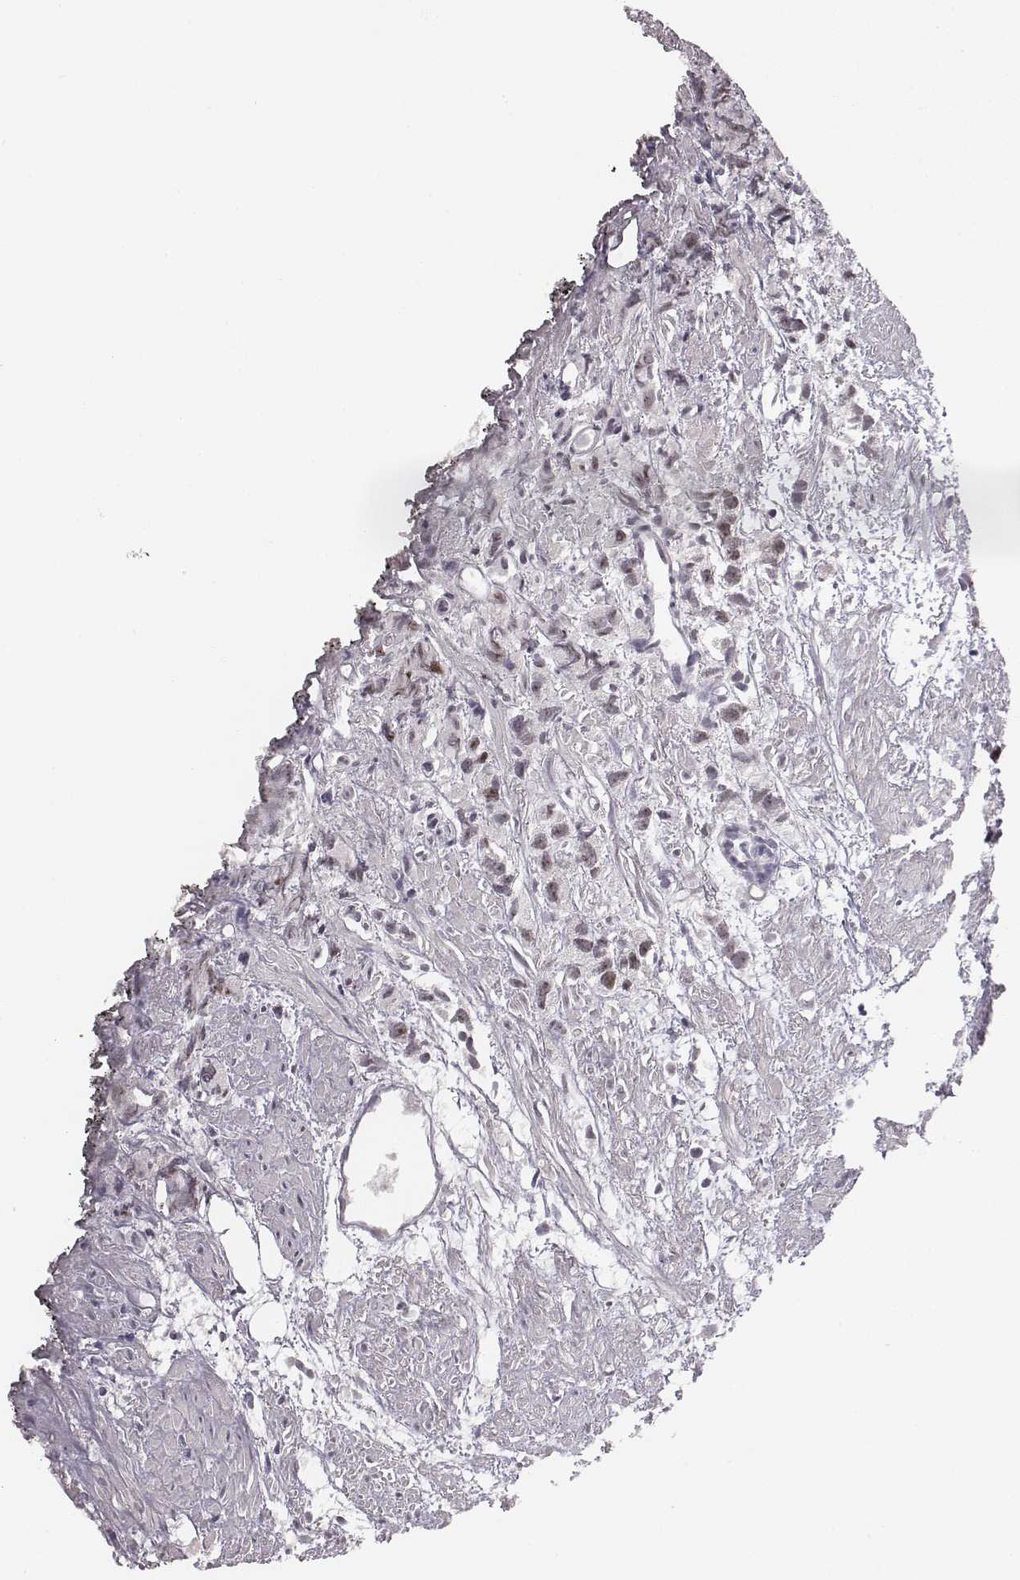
{"staining": {"intensity": "strong", "quantity": ">75%", "location": "nuclear"}, "tissue": "prostate cancer", "cell_type": "Tumor cells", "image_type": "cancer", "snomed": [{"axis": "morphology", "description": "Adenocarcinoma, High grade"}, {"axis": "topography", "description": "Prostate"}], "caption": "Tumor cells show high levels of strong nuclear expression in about >75% of cells in human high-grade adenocarcinoma (prostate).", "gene": "NIFK", "patient": {"sex": "male", "age": 68}}